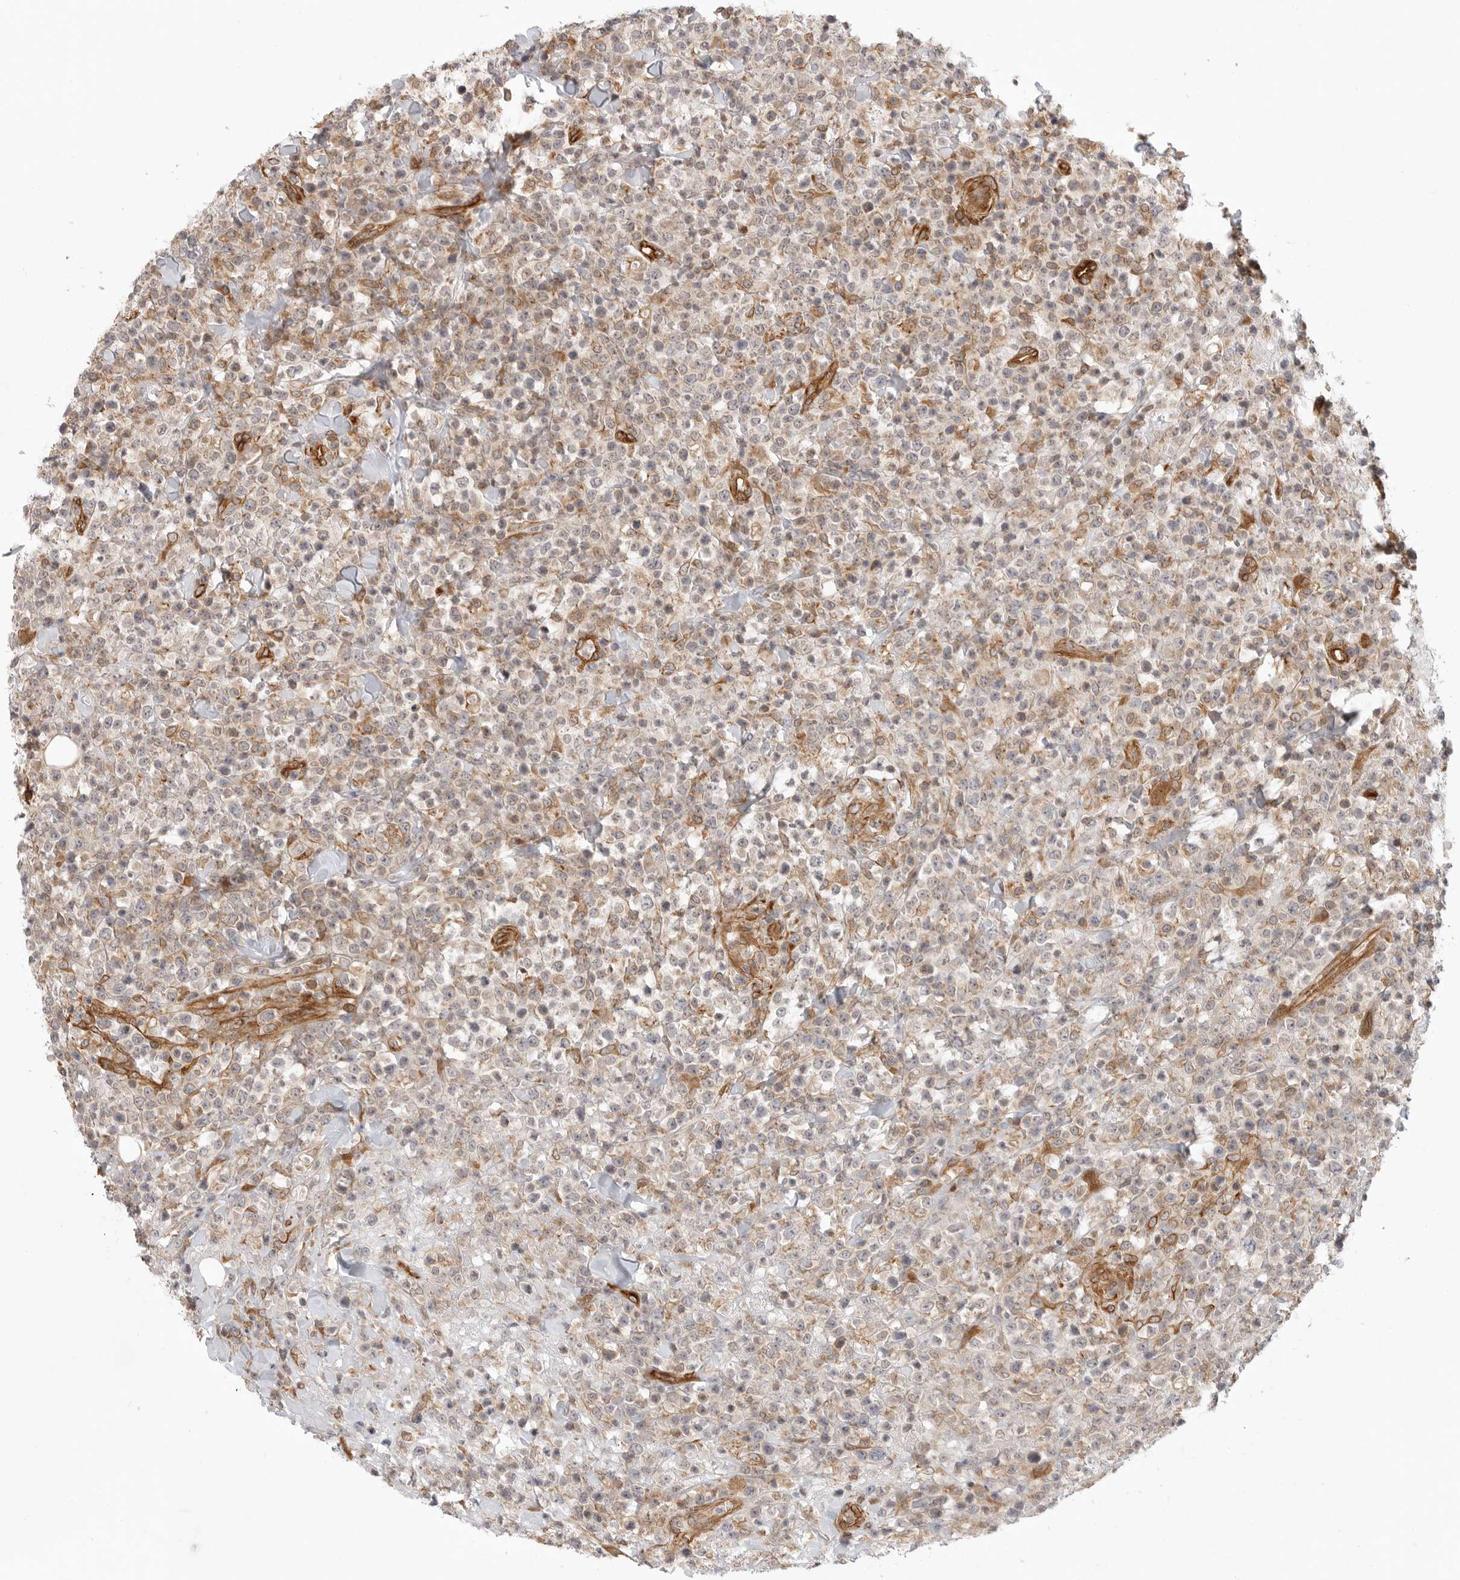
{"staining": {"intensity": "negative", "quantity": "none", "location": "none"}, "tissue": "lymphoma", "cell_type": "Tumor cells", "image_type": "cancer", "snomed": [{"axis": "morphology", "description": "Malignant lymphoma, non-Hodgkin's type, High grade"}, {"axis": "topography", "description": "Colon"}], "caption": "A high-resolution micrograph shows immunohistochemistry staining of lymphoma, which displays no significant expression in tumor cells.", "gene": "ATOH7", "patient": {"sex": "female", "age": 53}}